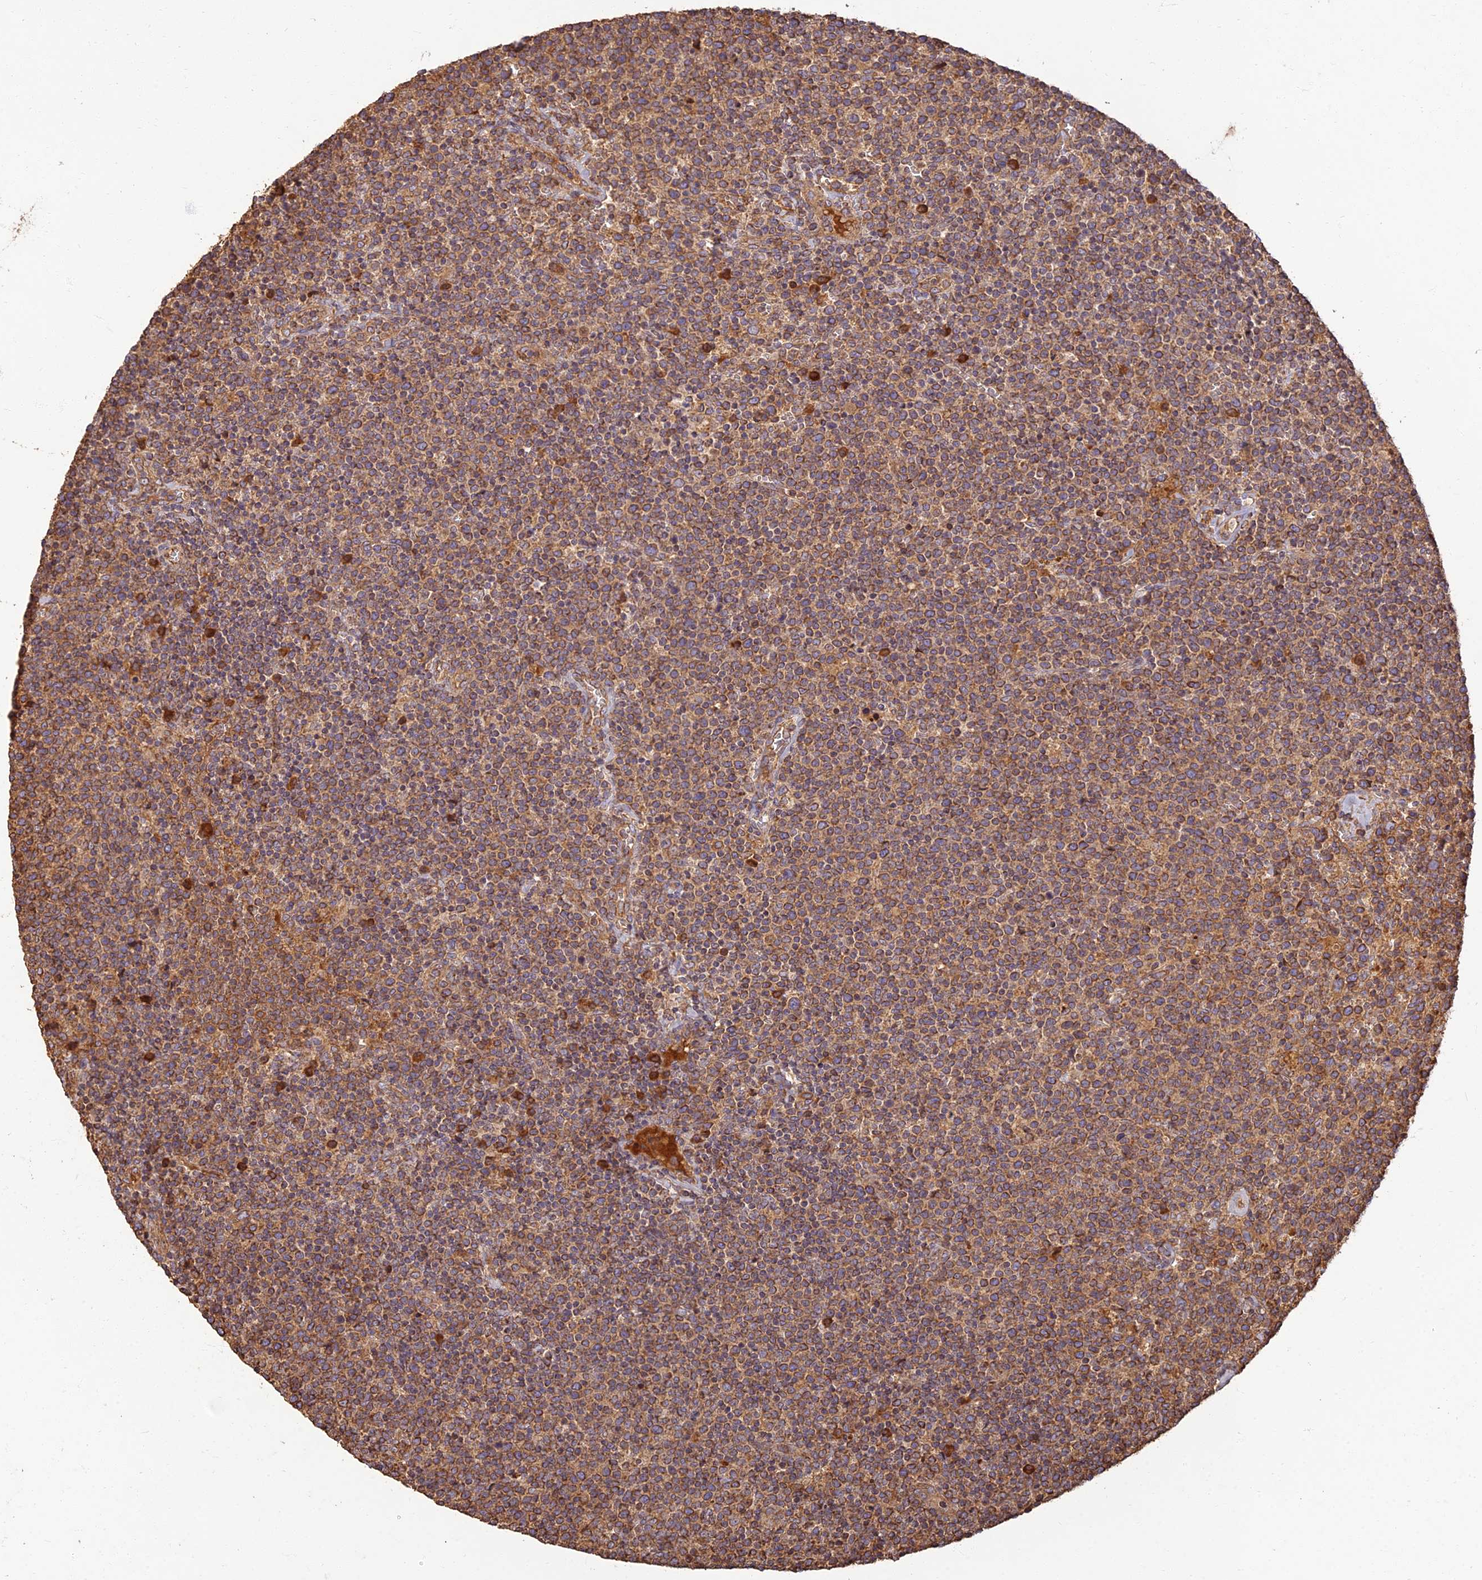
{"staining": {"intensity": "moderate", "quantity": ">75%", "location": "cytoplasmic/membranous"}, "tissue": "lymphoma", "cell_type": "Tumor cells", "image_type": "cancer", "snomed": [{"axis": "morphology", "description": "Malignant lymphoma, non-Hodgkin's type, High grade"}, {"axis": "topography", "description": "Lymph node"}], "caption": "Human malignant lymphoma, non-Hodgkin's type (high-grade) stained with a protein marker exhibits moderate staining in tumor cells.", "gene": "CORO1C", "patient": {"sex": "male", "age": 61}}